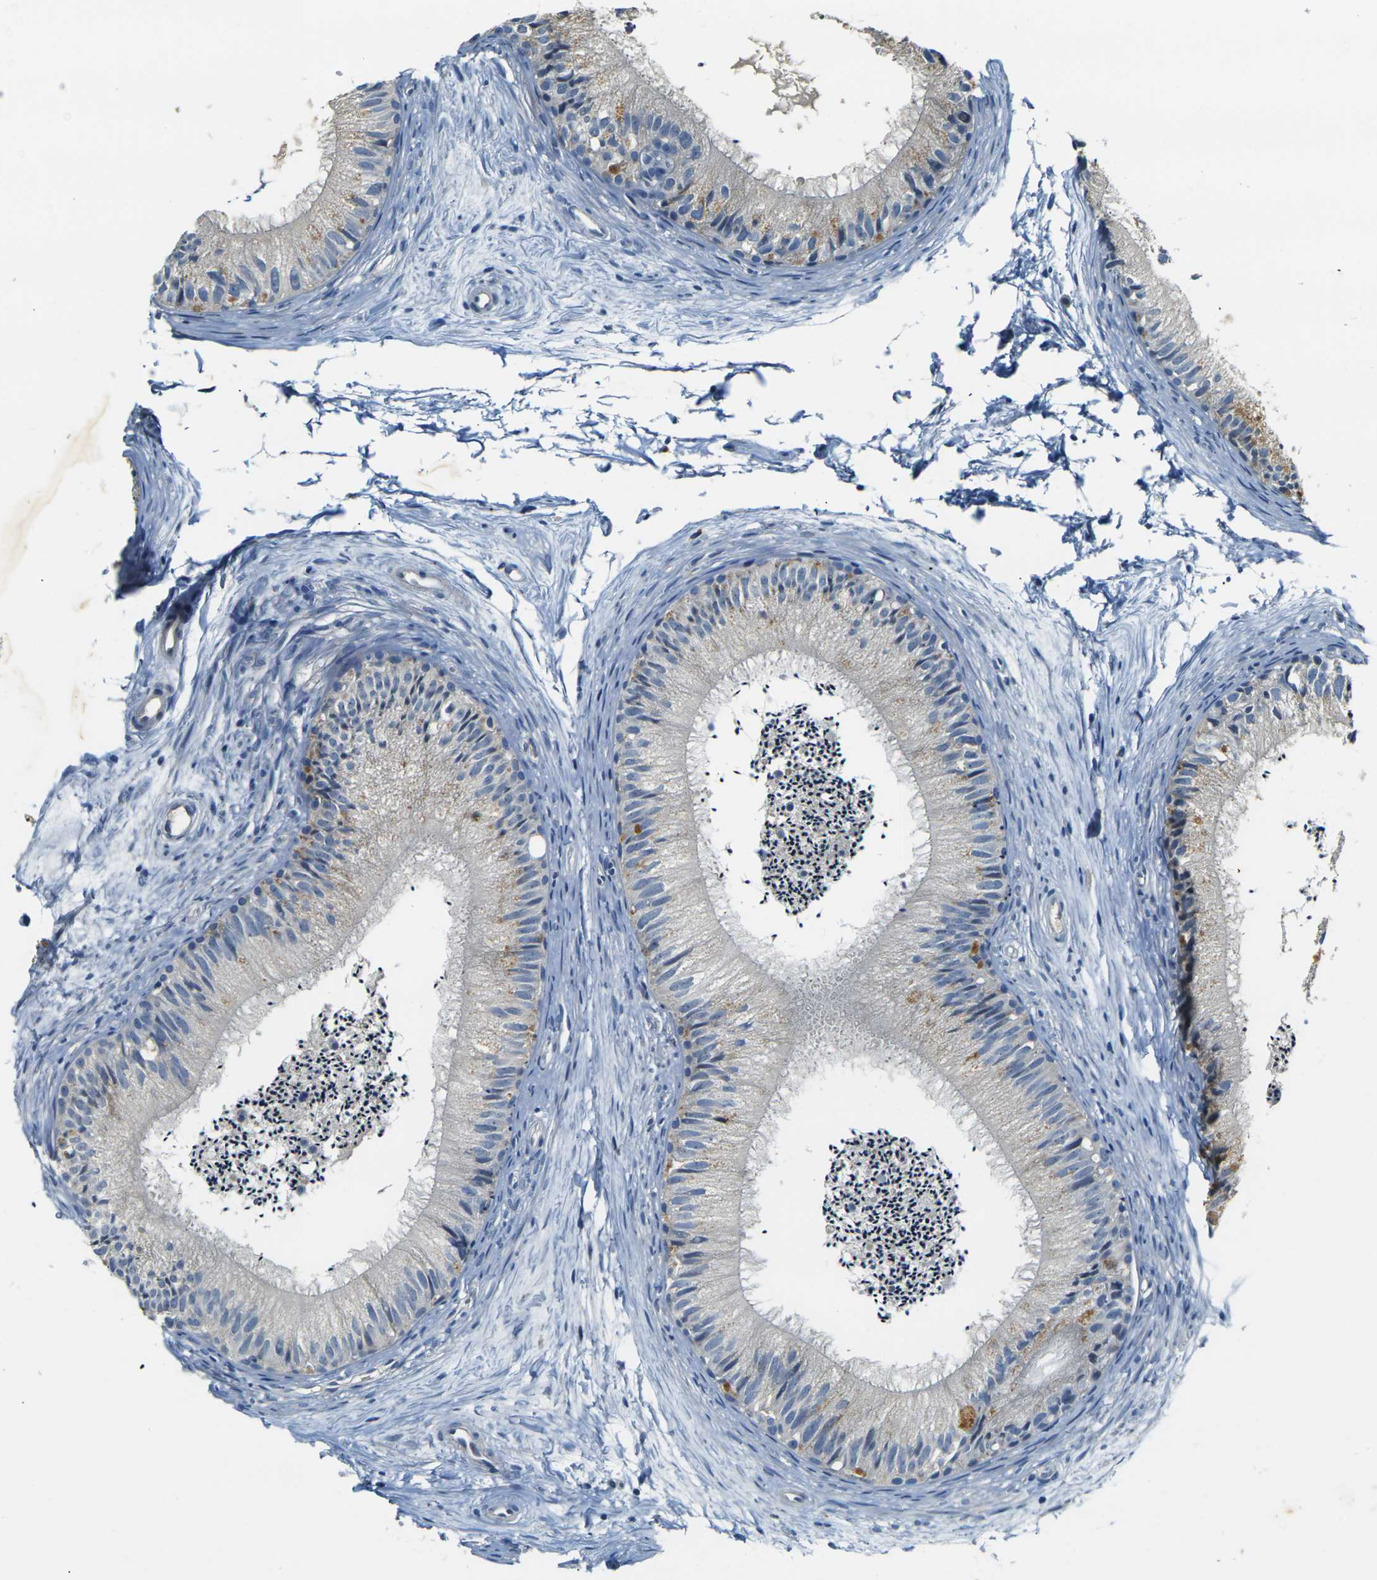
{"staining": {"intensity": "weak", "quantity": "<25%", "location": "cytoplasmic/membranous"}, "tissue": "epididymis", "cell_type": "Glandular cells", "image_type": "normal", "snomed": [{"axis": "morphology", "description": "Normal tissue, NOS"}, {"axis": "topography", "description": "Epididymis"}], "caption": "Glandular cells show no significant protein staining in normal epididymis. (Stains: DAB IHC with hematoxylin counter stain, Microscopy: brightfield microscopy at high magnification).", "gene": "SHISAL2B", "patient": {"sex": "male", "age": 56}}